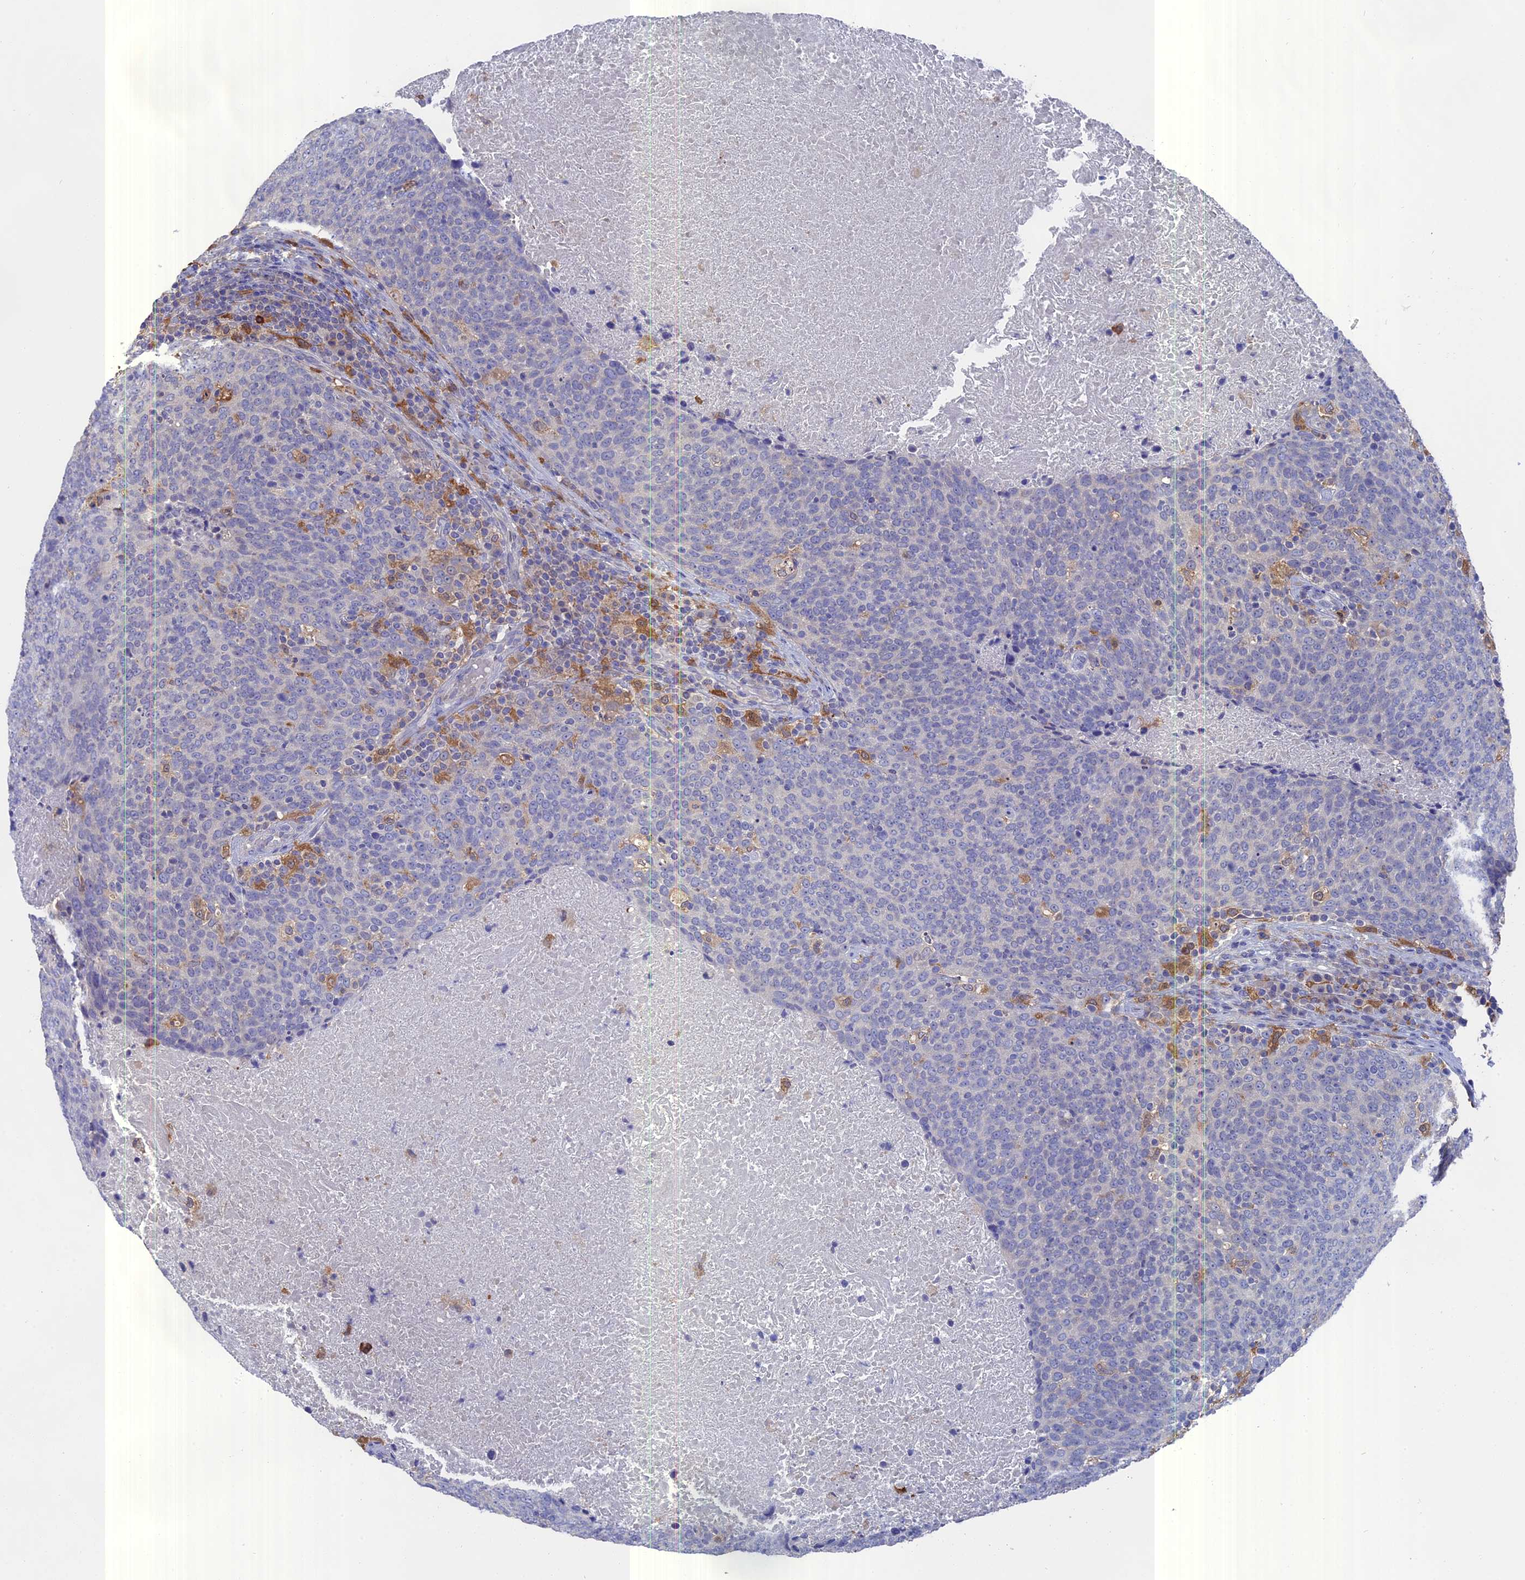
{"staining": {"intensity": "negative", "quantity": "none", "location": "none"}, "tissue": "head and neck cancer", "cell_type": "Tumor cells", "image_type": "cancer", "snomed": [{"axis": "morphology", "description": "Squamous cell carcinoma, NOS"}, {"axis": "morphology", "description": "Squamous cell carcinoma, metastatic, NOS"}, {"axis": "topography", "description": "Lymph node"}, {"axis": "topography", "description": "Head-Neck"}], "caption": "Head and neck cancer stained for a protein using IHC displays no positivity tumor cells.", "gene": "NCF4", "patient": {"sex": "male", "age": 62}}